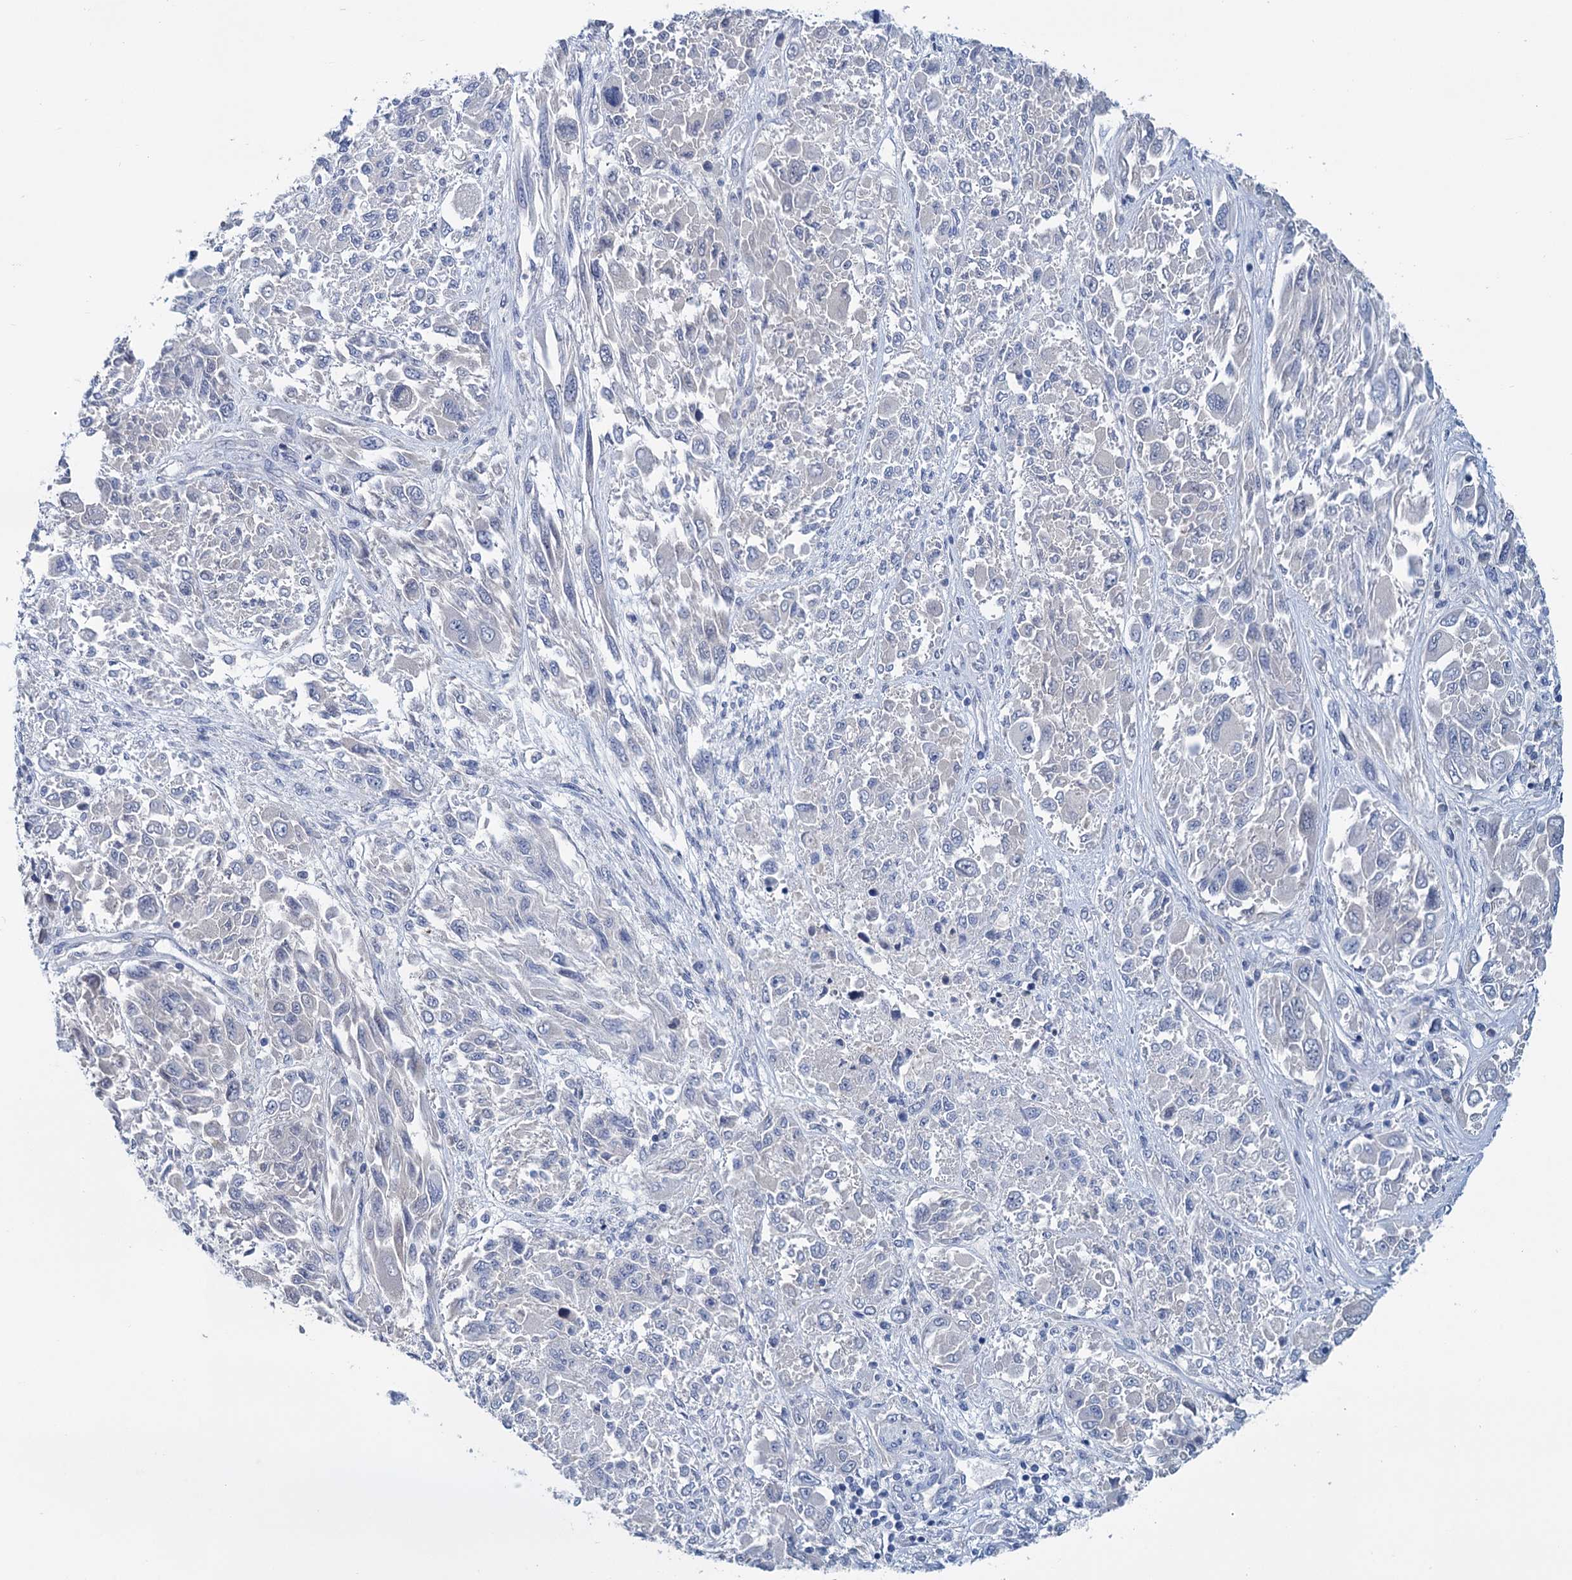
{"staining": {"intensity": "negative", "quantity": "none", "location": "none"}, "tissue": "melanoma", "cell_type": "Tumor cells", "image_type": "cancer", "snomed": [{"axis": "morphology", "description": "Malignant melanoma, NOS"}, {"axis": "topography", "description": "Skin"}], "caption": "Tumor cells are negative for brown protein staining in melanoma.", "gene": "MYOZ3", "patient": {"sex": "female", "age": 91}}